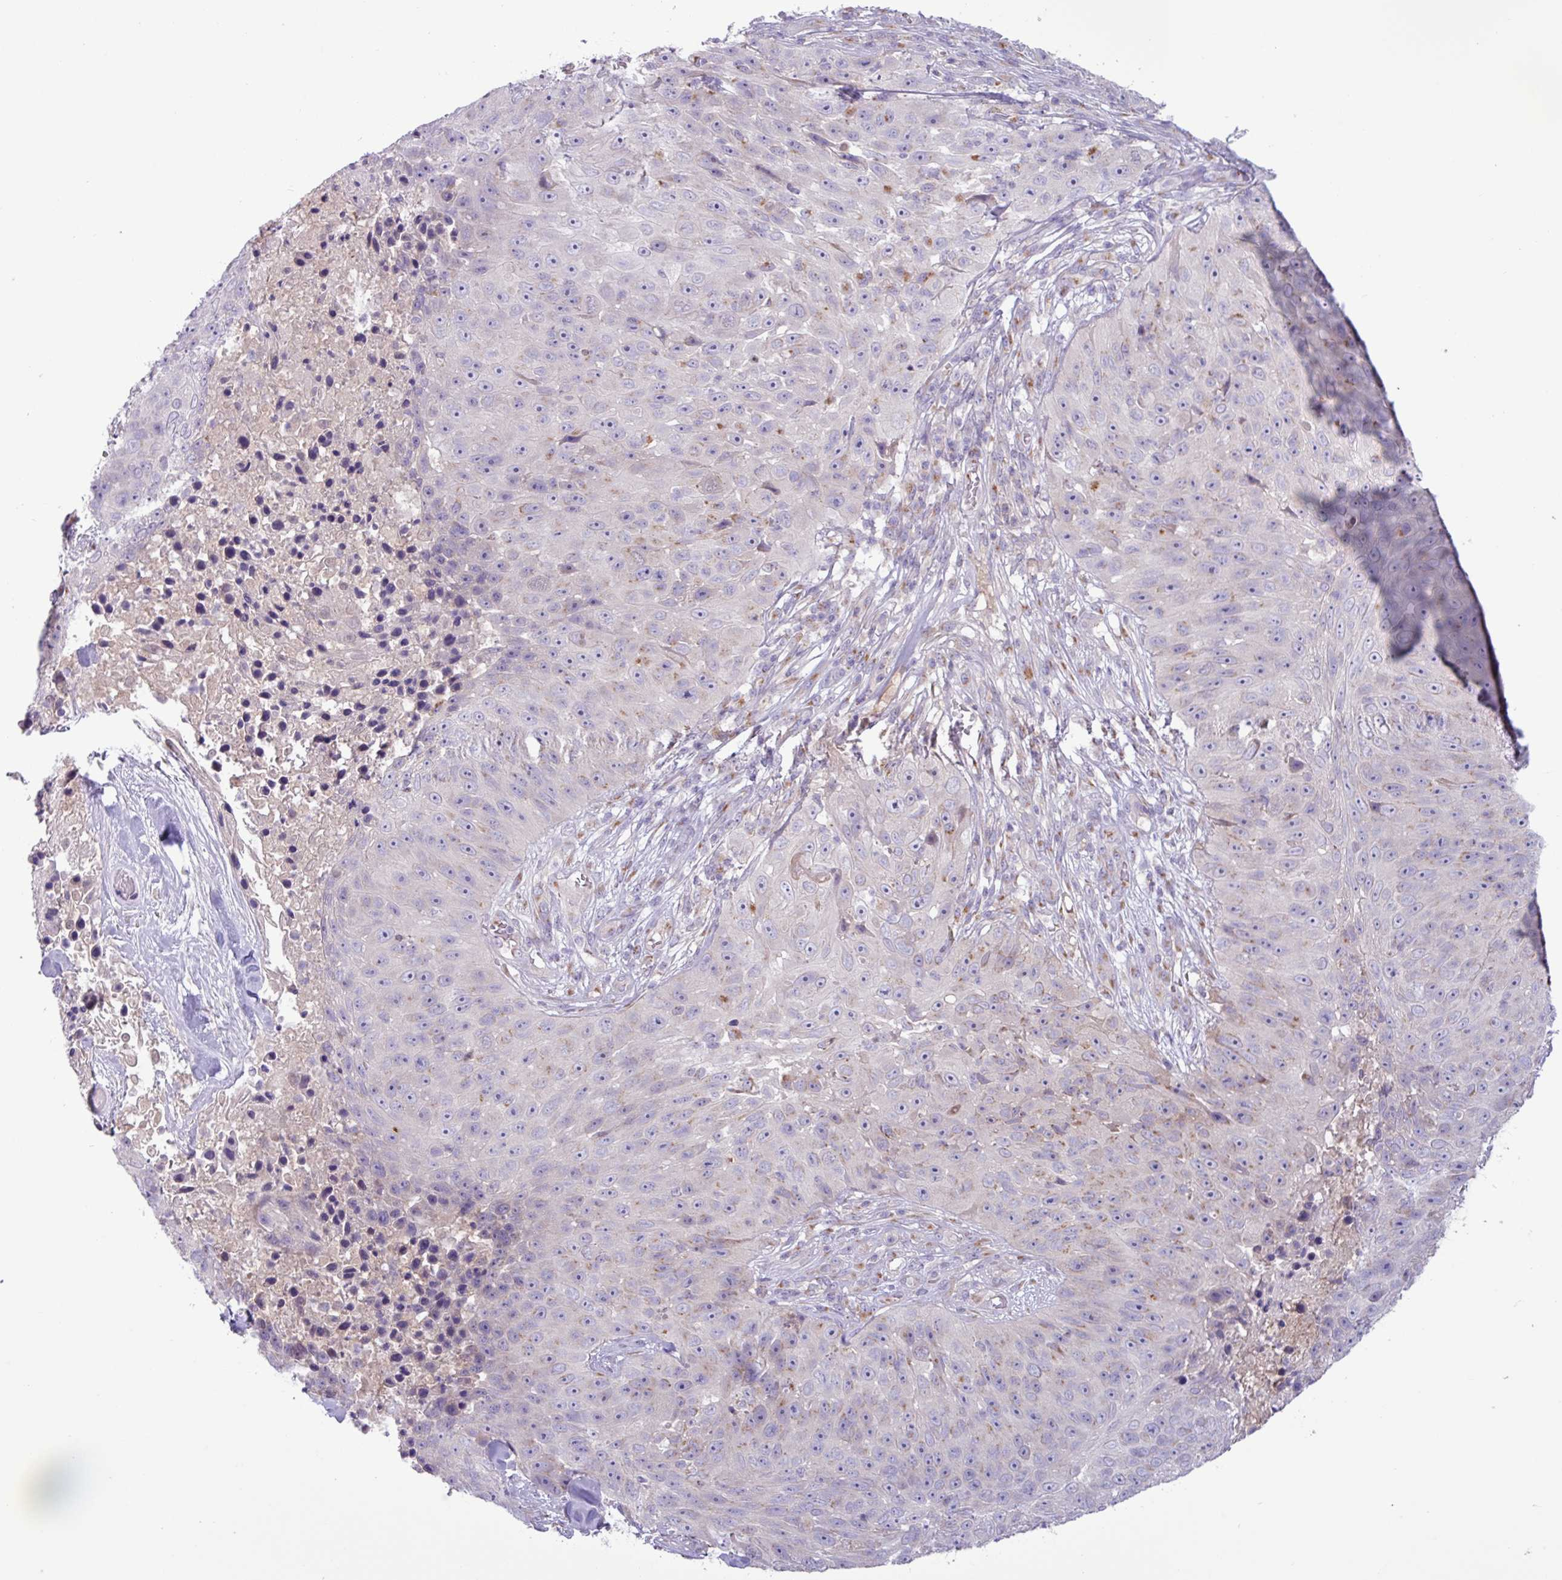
{"staining": {"intensity": "weak", "quantity": "<25%", "location": "cytoplasmic/membranous"}, "tissue": "skin cancer", "cell_type": "Tumor cells", "image_type": "cancer", "snomed": [{"axis": "morphology", "description": "Squamous cell carcinoma, NOS"}, {"axis": "topography", "description": "Skin"}], "caption": "Immunohistochemistry micrograph of neoplastic tissue: skin cancer (squamous cell carcinoma) stained with DAB (3,3'-diaminobenzidine) displays no significant protein expression in tumor cells. (Stains: DAB IHC with hematoxylin counter stain, Microscopy: brightfield microscopy at high magnification).", "gene": "STIMATE", "patient": {"sex": "female", "age": 87}}